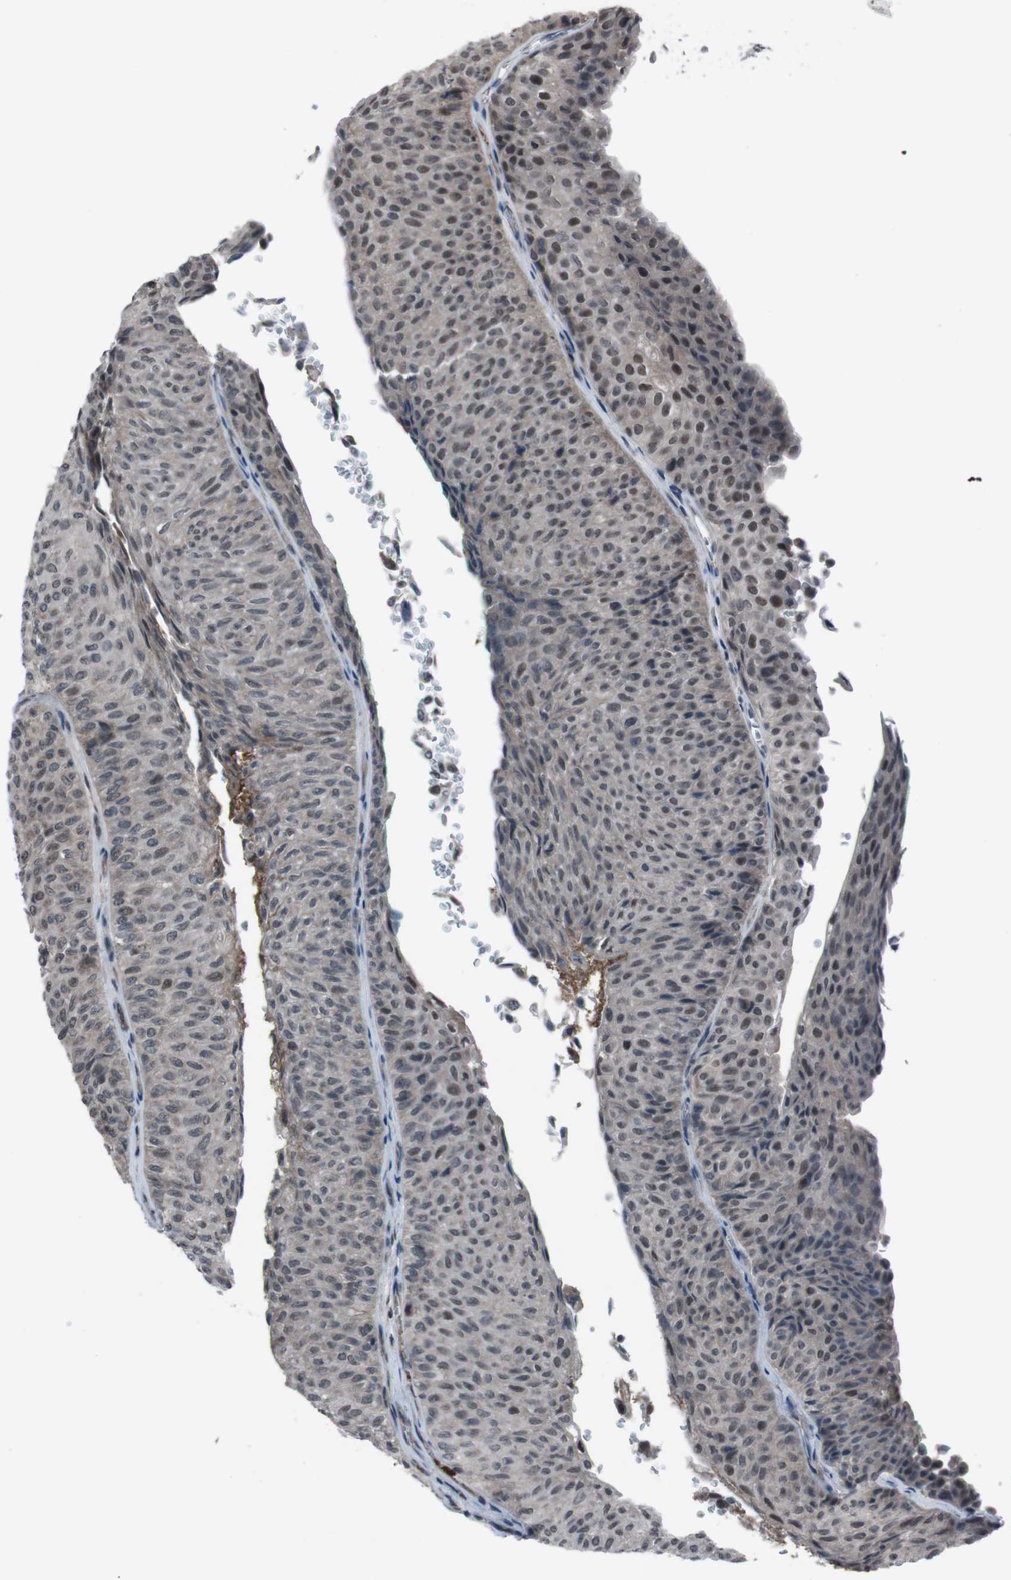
{"staining": {"intensity": "weak", "quantity": ">75%", "location": "nuclear"}, "tissue": "urothelial cancer", "cell_type": "Tumor cells", "image_type": "cancer", "snomed": [{"axis": "morphology", "description": "Urothelial carcinoma, Low grade"}, {"axis": "topography", "description": "Urinary bladder"}], "caption": "Protein analysis of urothelial carcinoma (low-grade) tissue shows weak nuclear positivity in about >75% of tumor cells. The protein is shown in brown color, while the nuclei are stained blue.", "gene": "SS18L1", "patient": {"sex": "male", "age": 78}}